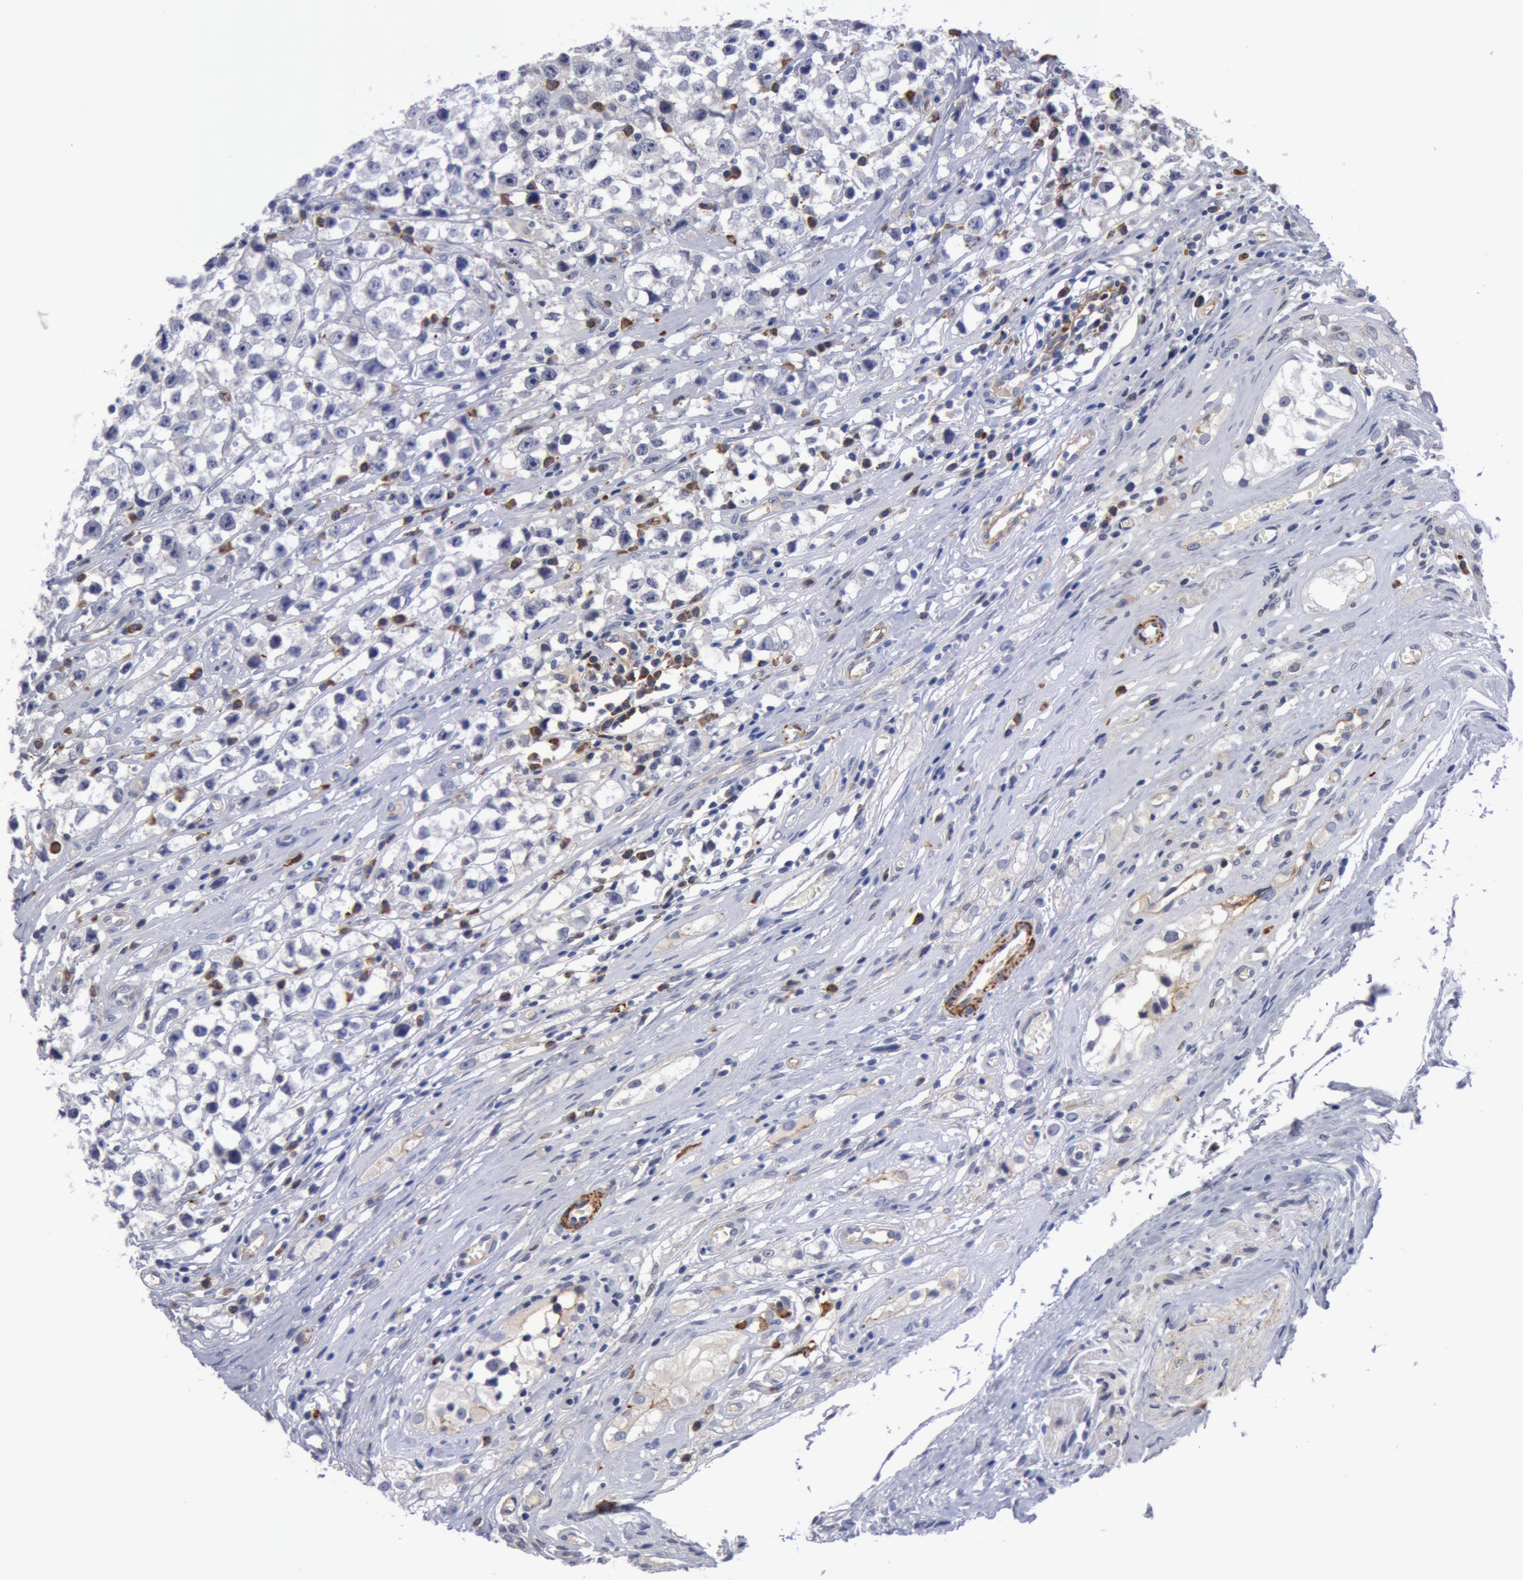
{"staining": {"intensity": "weak", "quantity": "25%-75%", "location": "cytoplasmic/membranous"}, "tissue": "testis cancer", "cell_type": "Tumor cells", "image_type": "cancer", "snomed": [{"axis": "morphology", "description": "Seminoma, NOS"}, {"axis": "topography", "description": "Testis"}], "caption": "IHC of human testis cancer demonstrates low levels of weak cytoplasmic/membranous expression in approximately 25%-75% of tumor cells. Using DAB (brown) and hematoxylin (blue) stains, captured at high magnification using brightfield microscopy.", "gene": "IL23A", "patient": {"sex": "male", "age": 35}}